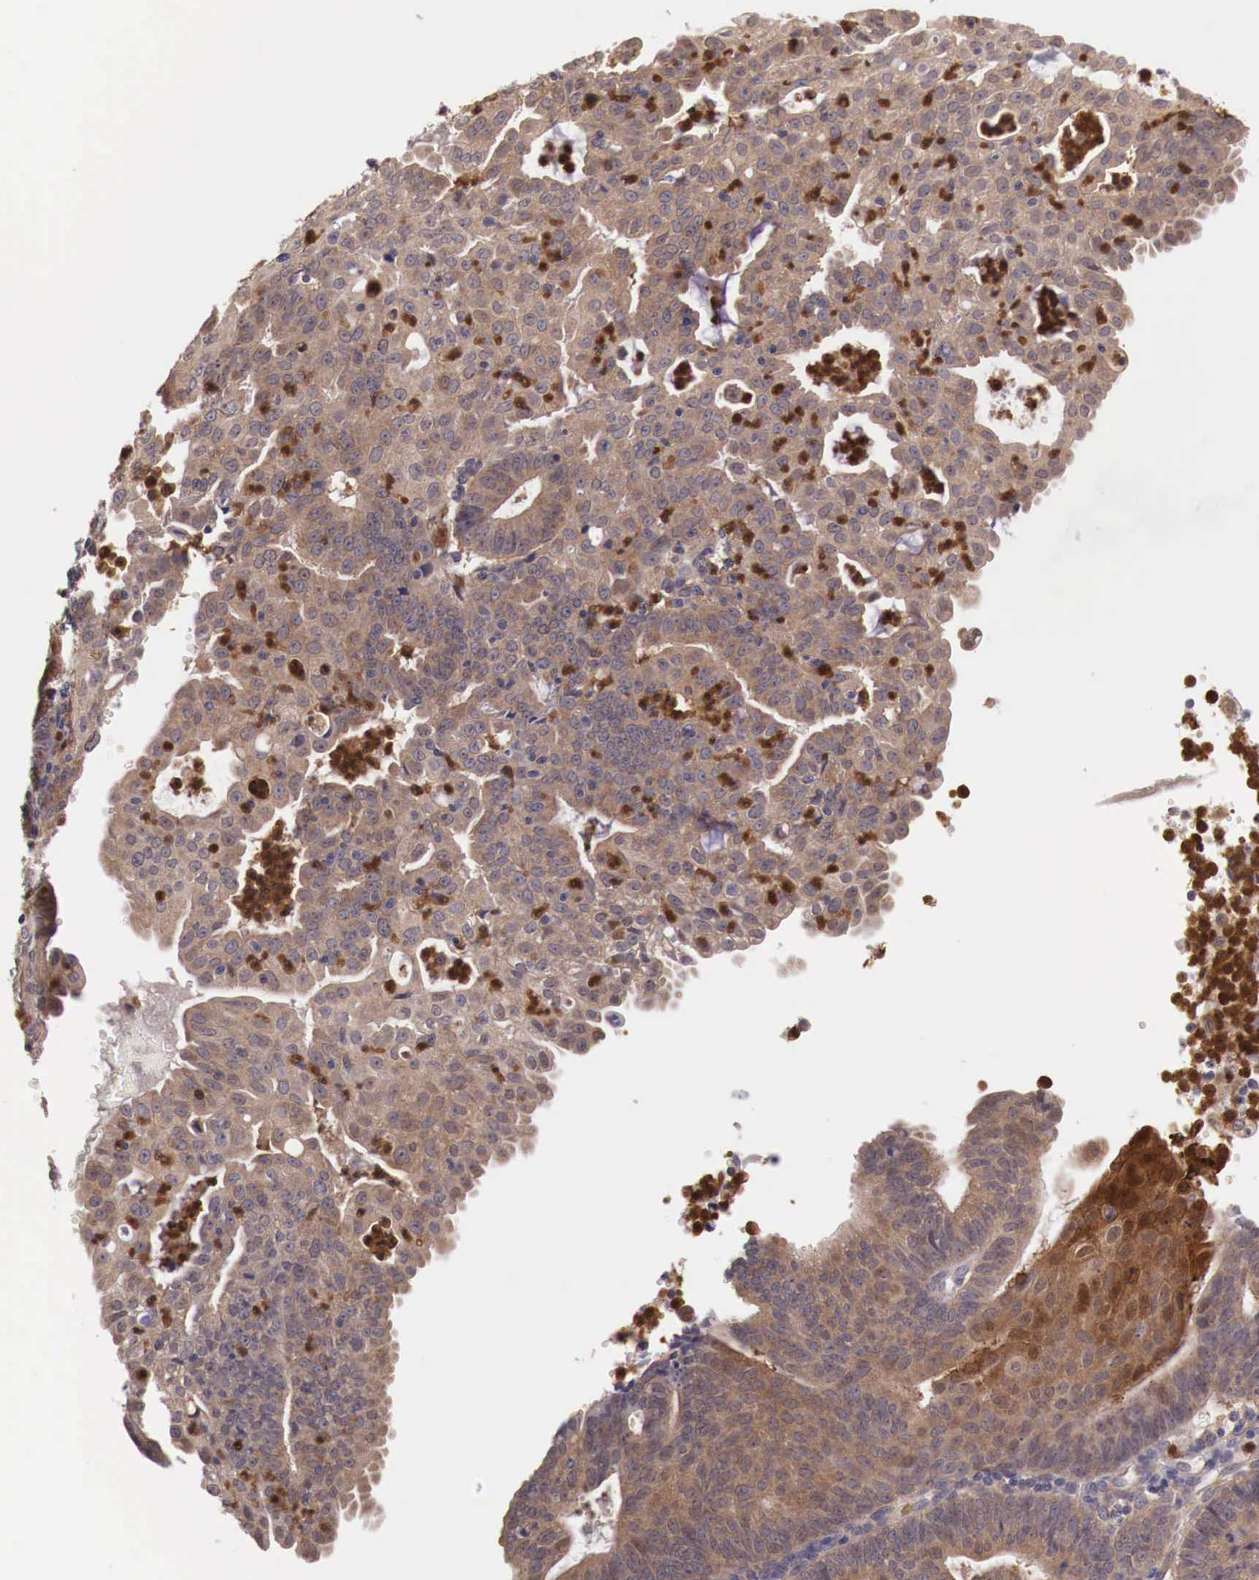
{"staining": {"intensity": "moderate", "quantity": ">75%", "location": "cytoplasmic/membranous"}, "tissue": "endometrial cancer", "cell_type": "Tumor cells", "image_type": "cancer", "snomed": [{"axis": "morphology", "description": "Adenocarcinoma, NOS"}, {"axis": "topography", "description": "Endometrium"}], "caption": "Protein staining demonstrates moderate cytoplasmic/membranous expression in about >75% of tumor cells in endometrial cancer. (IHC, brightfield microscopy, high magnification).", "gene": "GAB2", "patient": {"sex": "female", "age": 60}}